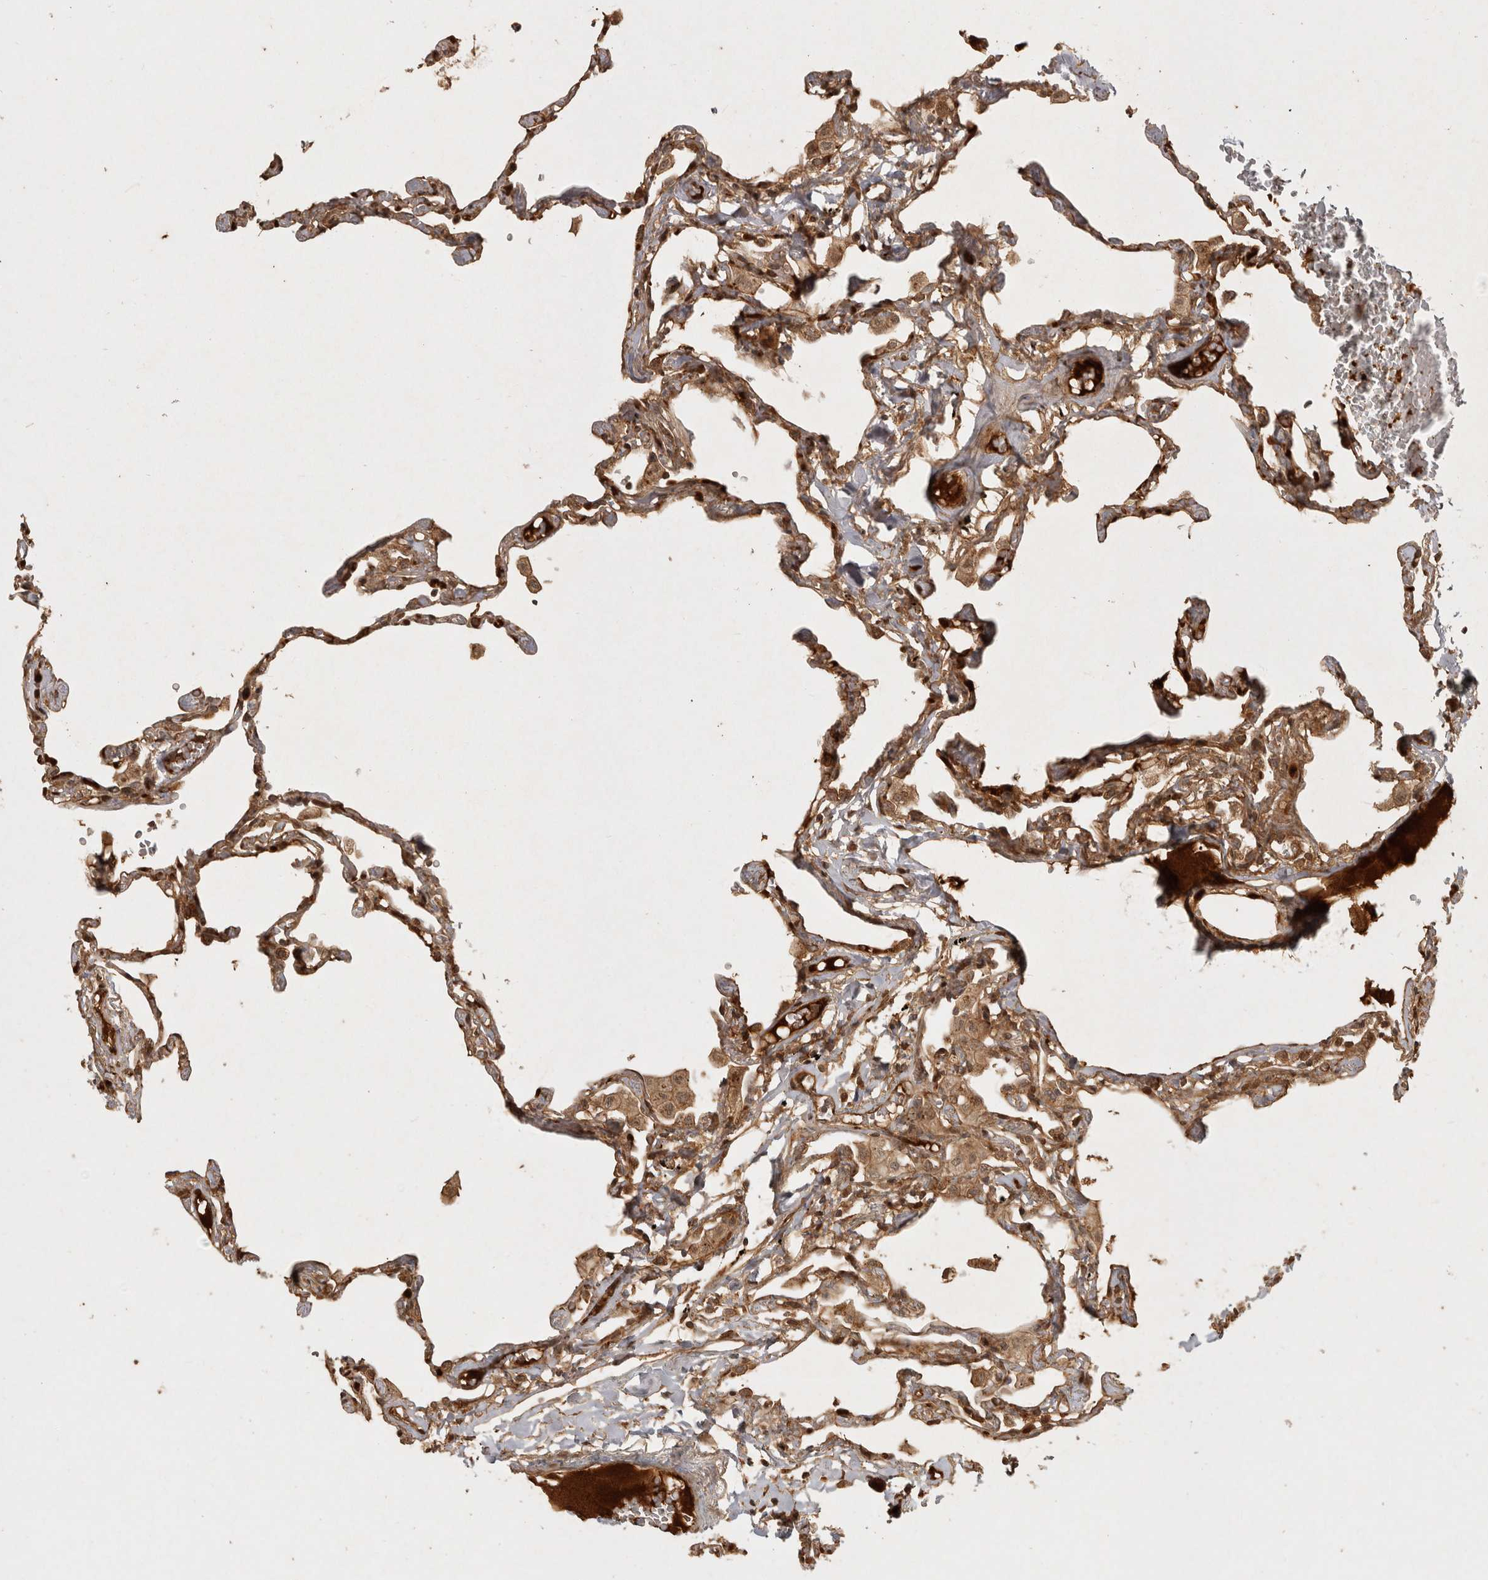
{"staining": {"intensity": "moderate", "quantity": ">75%", "location": "cytoplasmic/membranous"}, "tissue": "lung", "cell_type": "Alveolar cells", "image_type": "normal", "snomed": [{"axis": "morphology", "description": "Normal tissue, NOS"}, {"axis": "topography", "description": "Lung"}], "caption": "Lung stained with immunohistochemistry exhibits moderate cytoplasmic/membranous expression in approximately >75% of alveolar cells. (IHC, brightfield microscopy, high magnification).", "gene": "CAMSAP2", "patient": {"sex": "female", "age": 67}}